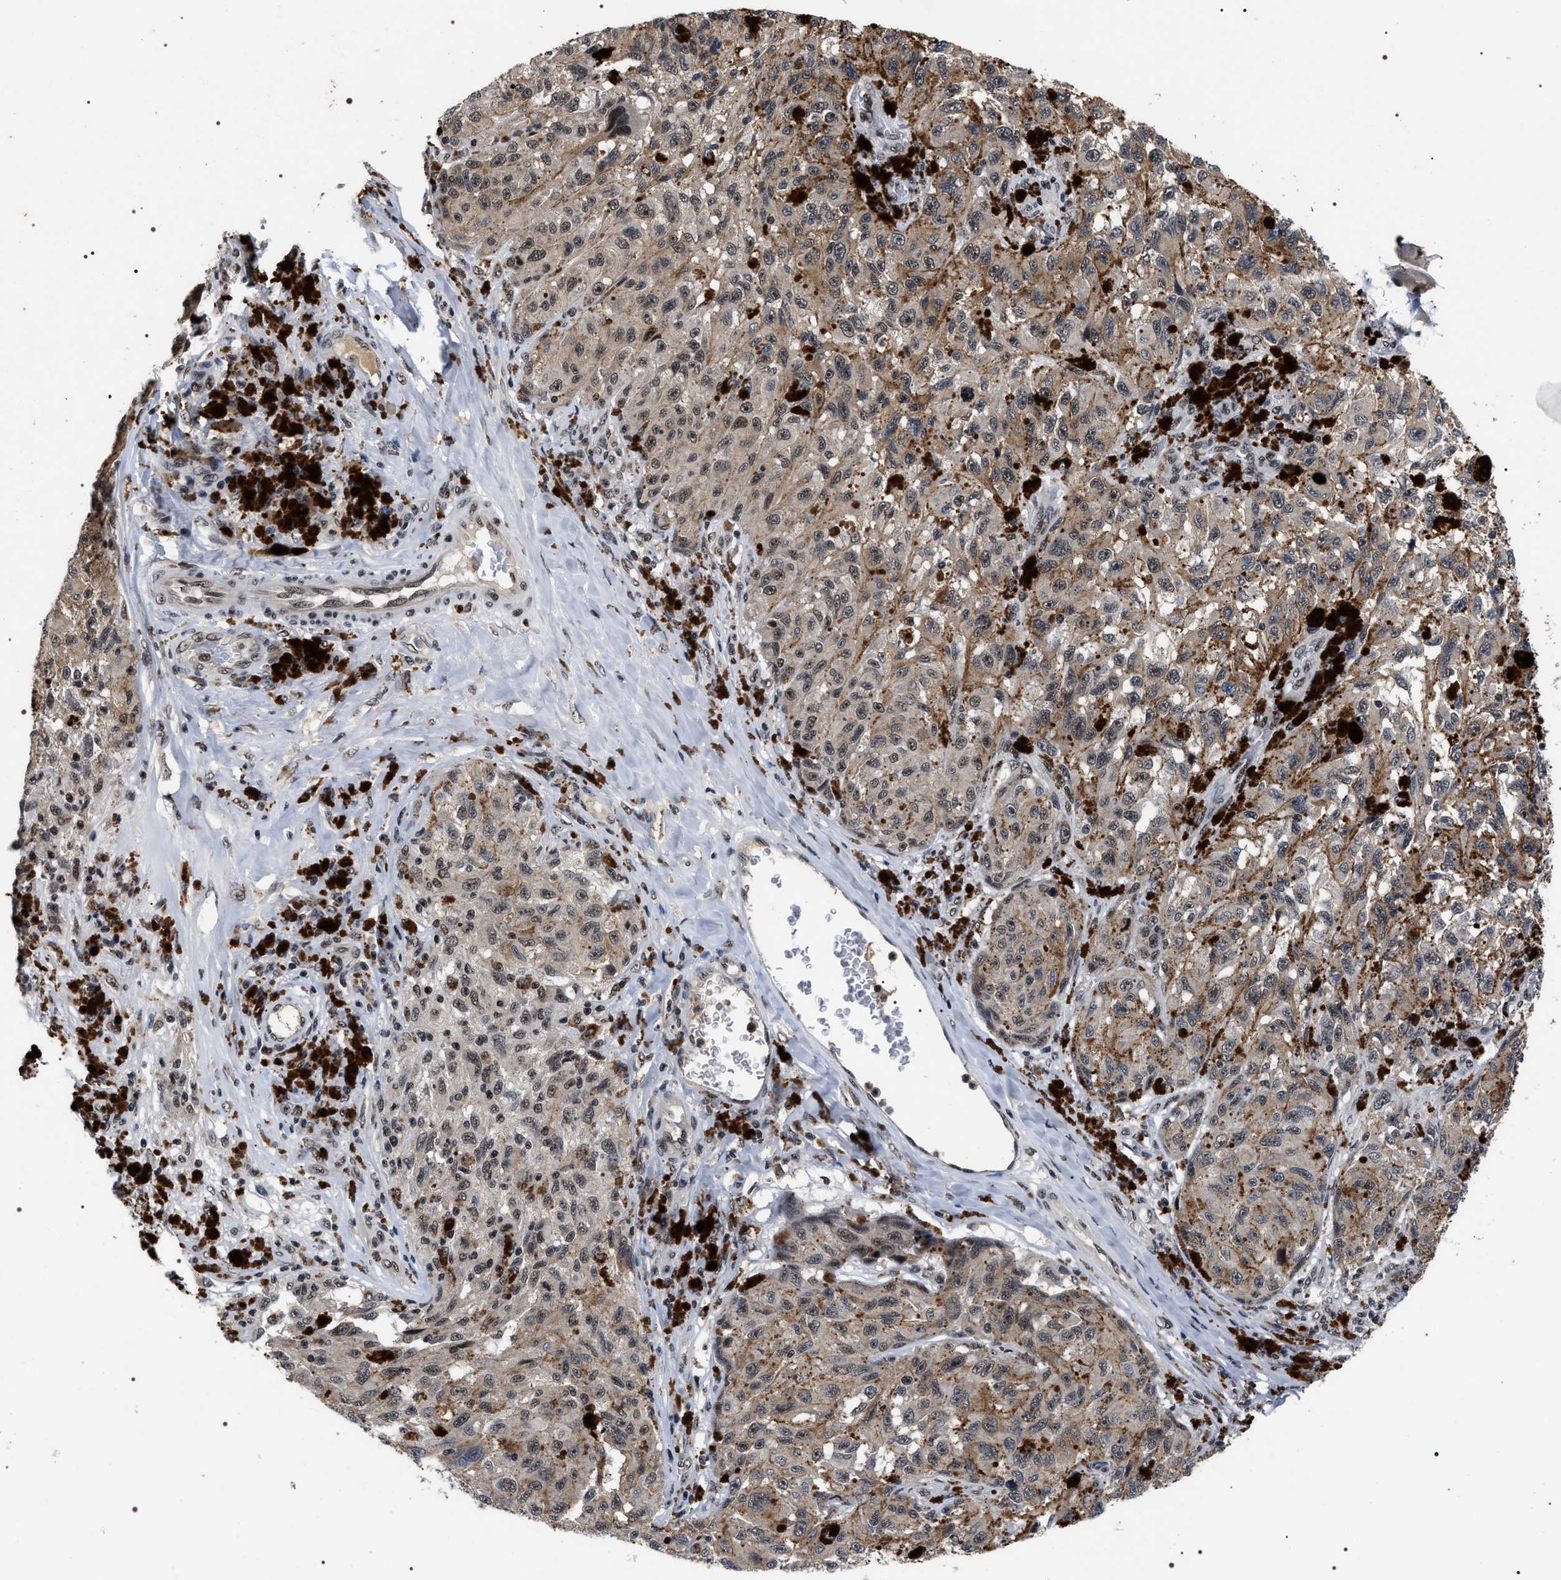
{"staining": {"intensity": "weak", "quantity": "25%-75%", "location": "cytoplasmic/membranous,nuclear"}, "tissue": "melanoma", "cell_type": "Tumor cells", "image_type": "cancer", "snomed": [{"axis": "morphology", "description": "Malignant melanoma, NOS"}, {"axis": "topography", "description": "Skin"}], "caption": "Immunohistochemistry of human melanoma reveals low levels of weak cytoplasmic/membranous and nuclear staining in about 25%-75% of tumor cells.", "gene": "RRP1B", "patient": {"sex": "female", "age": 73}}